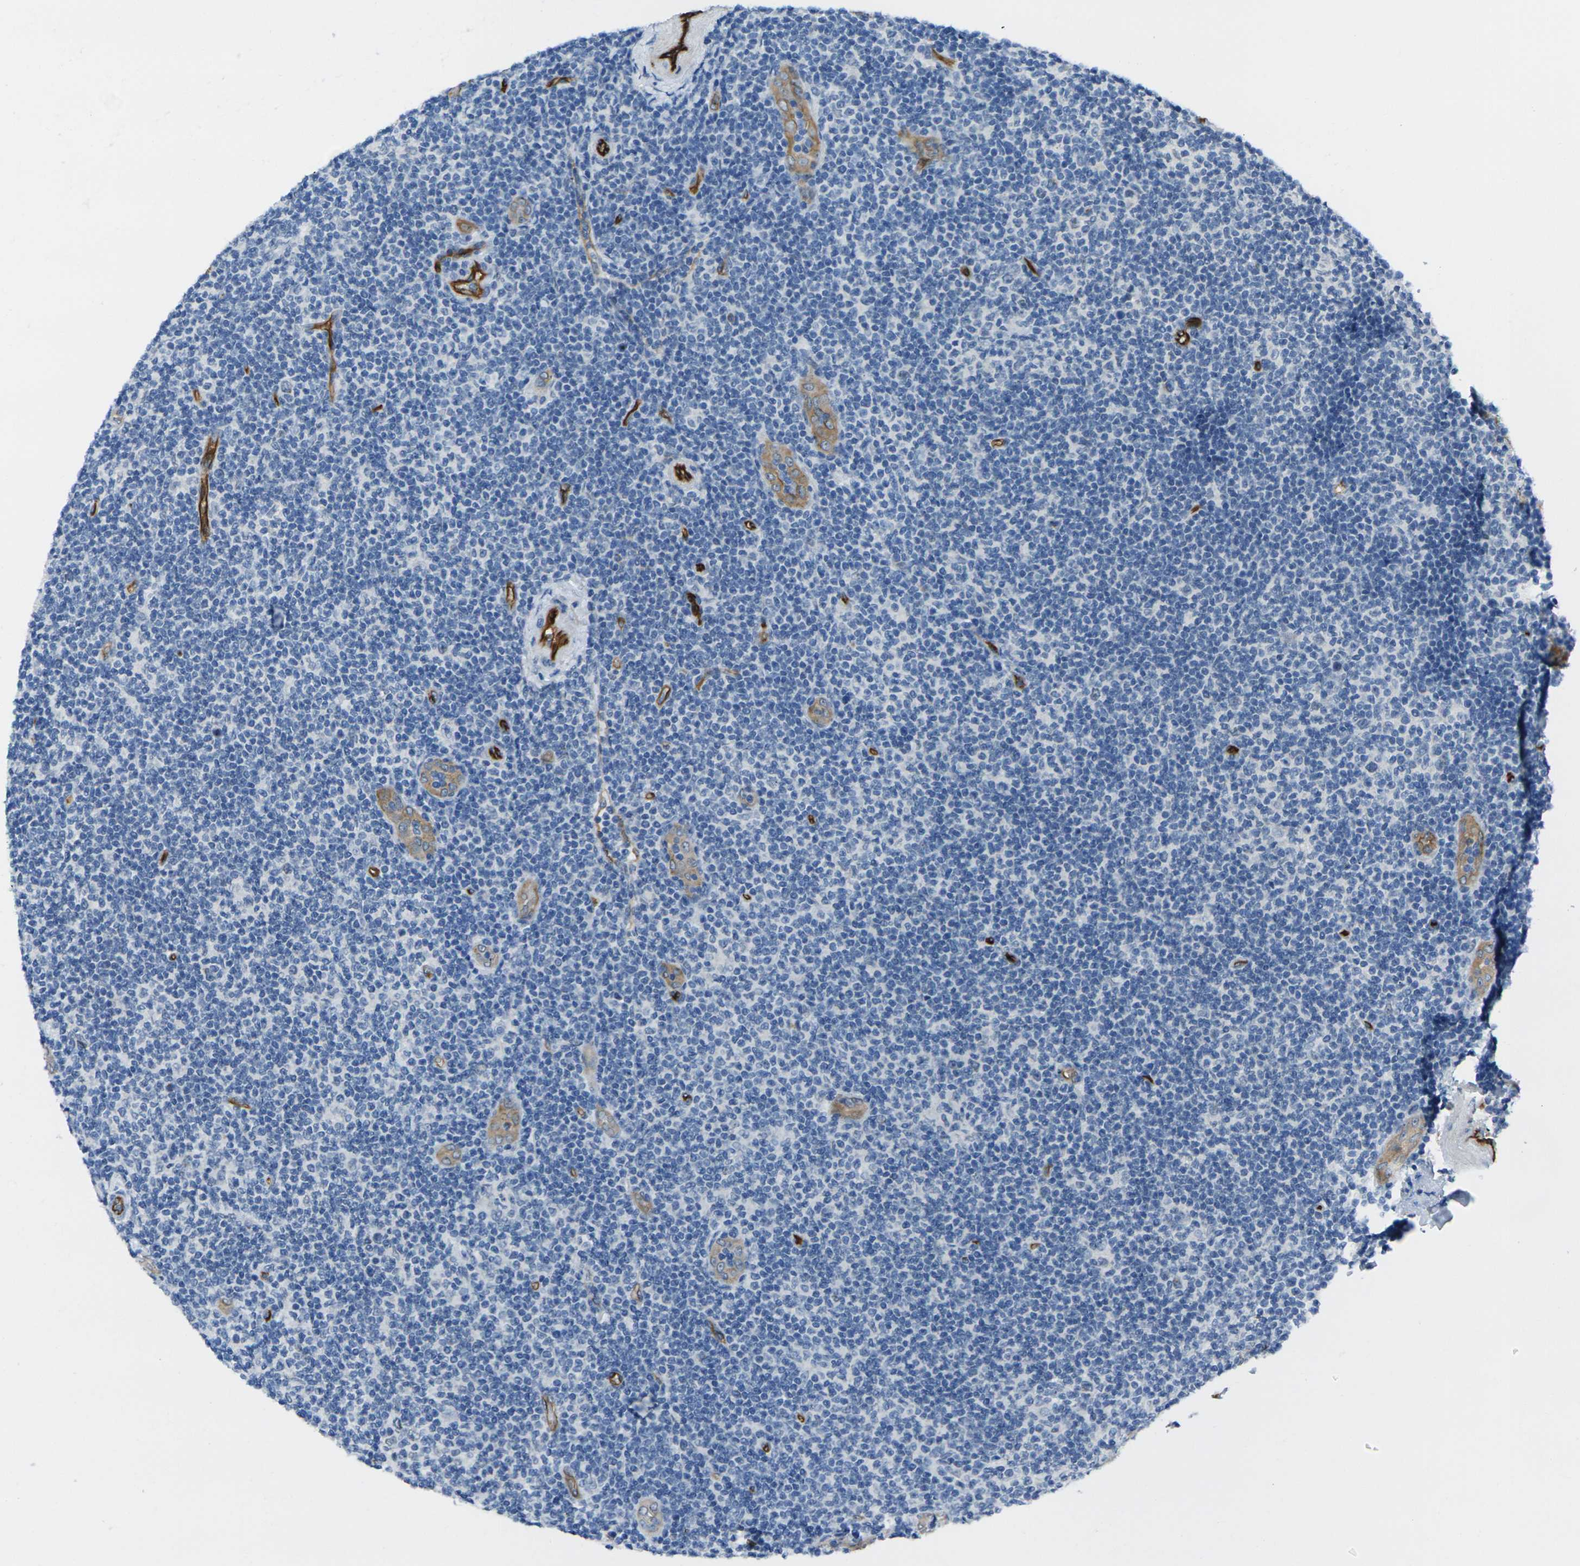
{"staining": {"intensity": "negative", "quantity": "none", "location": "none"}, "tissue": "lymphoma", "cell_type": "Tumor cells", "image_type": "cancer", "snomed": [{"axis": "morphology", "description": "Malignant lymphoma, non-Hodgkin's type, Low grade"}, {"axis": "topography", "description": "Lymph node"}], "caption": "Tumor cells show no significant staining in lymphoma.", "gene": "HSPA12B", "patient": {"sex": "male", "age": 83}}